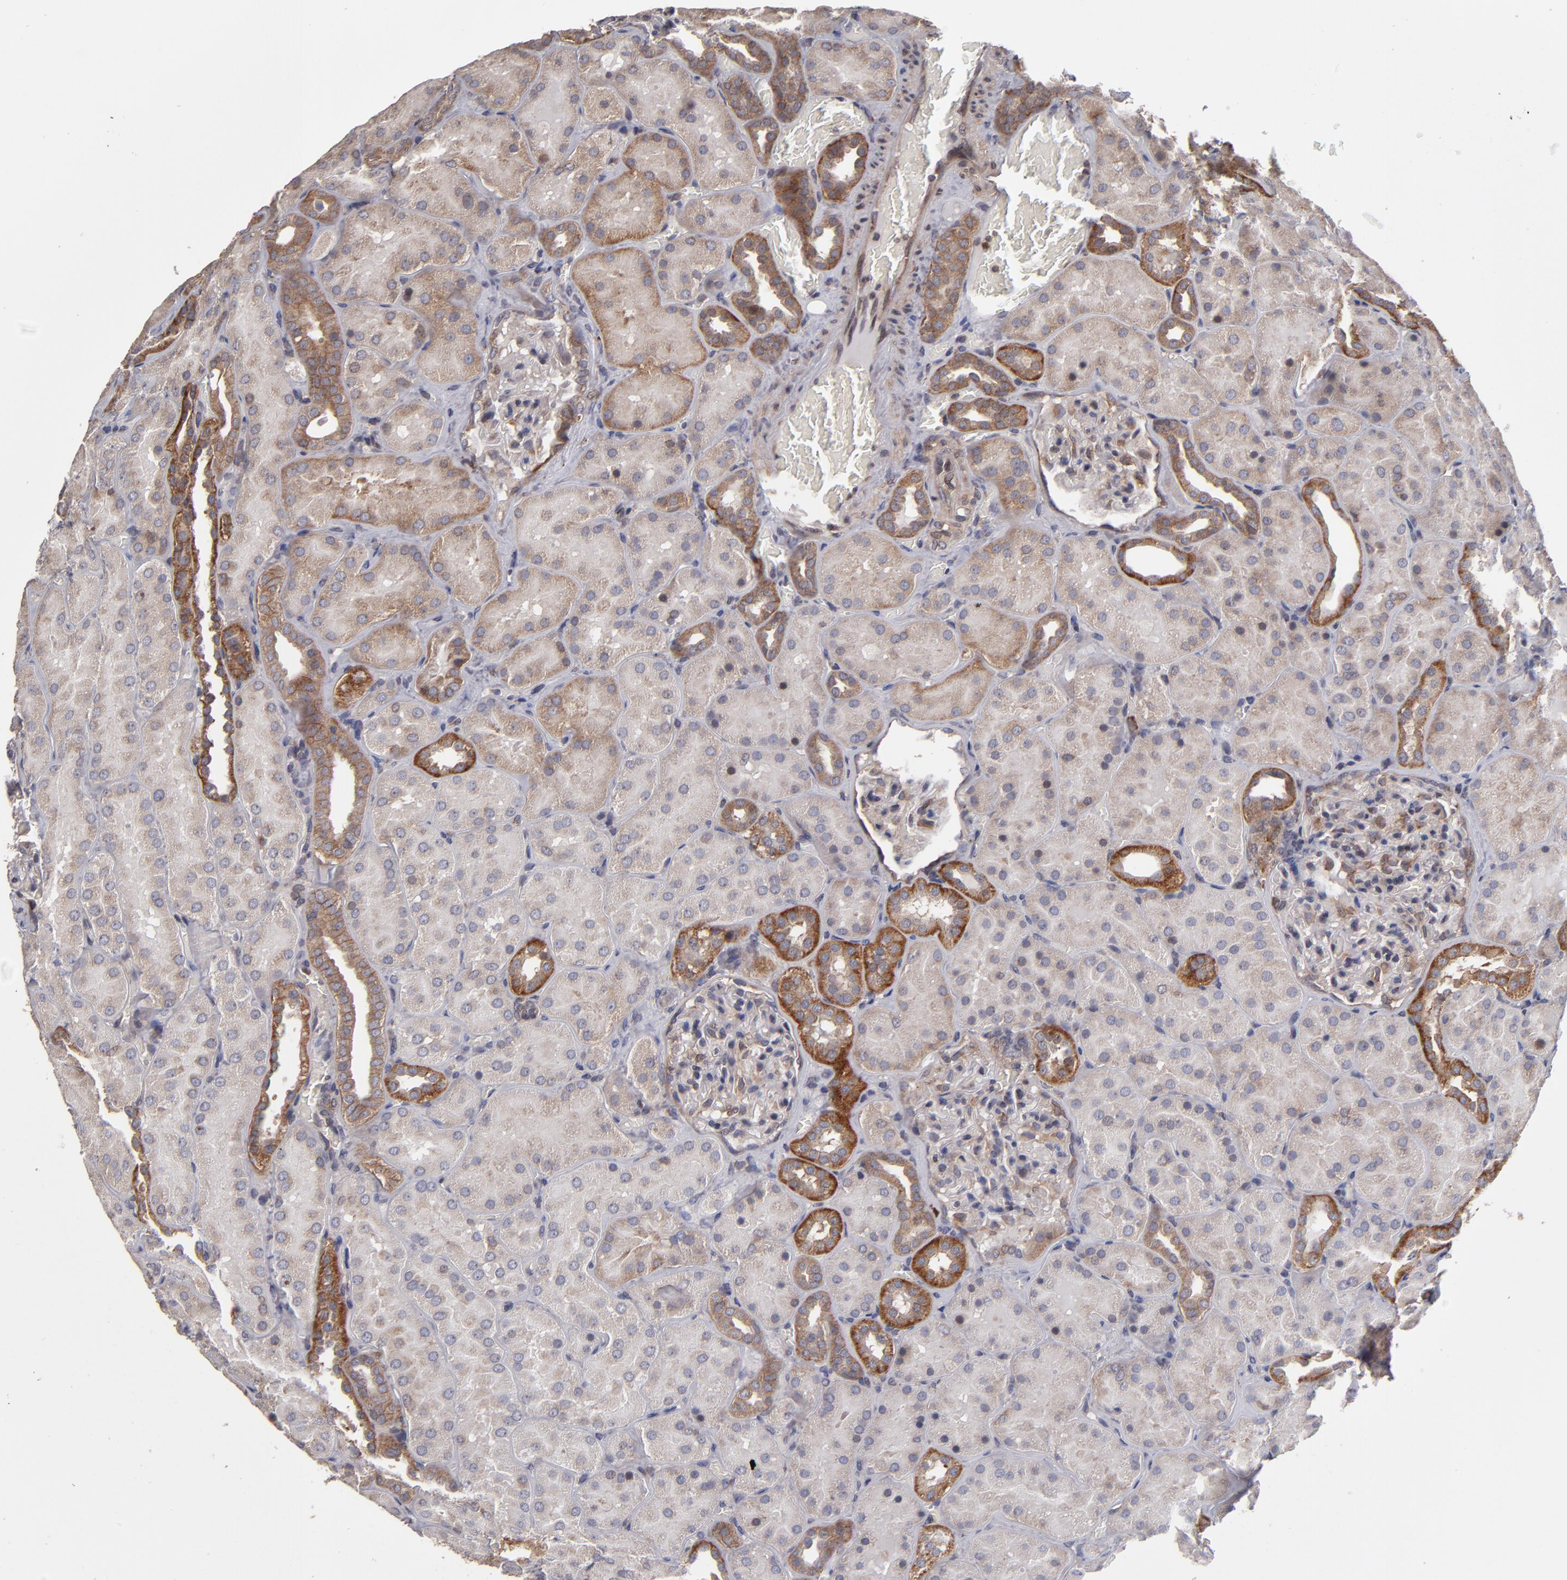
{"staining": {"intensity": "weak", "quantity": "25%-75%", "location": "cytoplasmic/membranous"}, "tissue": "kidney", "cell_type": "Cells in glomeruli", "image_type": "normal", "snomed": [{"axis": "morphology", "description": "Normal tissue, NOS"}, {"axis": "topography", "description": "Kidney"}], "caption": "The immunohistochemical stain labels weak cytoplasmic/membranous positivity in cells in glomeruli of unremarkable kidney.", "gene": "SND1", "patient": {"sex": "male", "age": 28}}